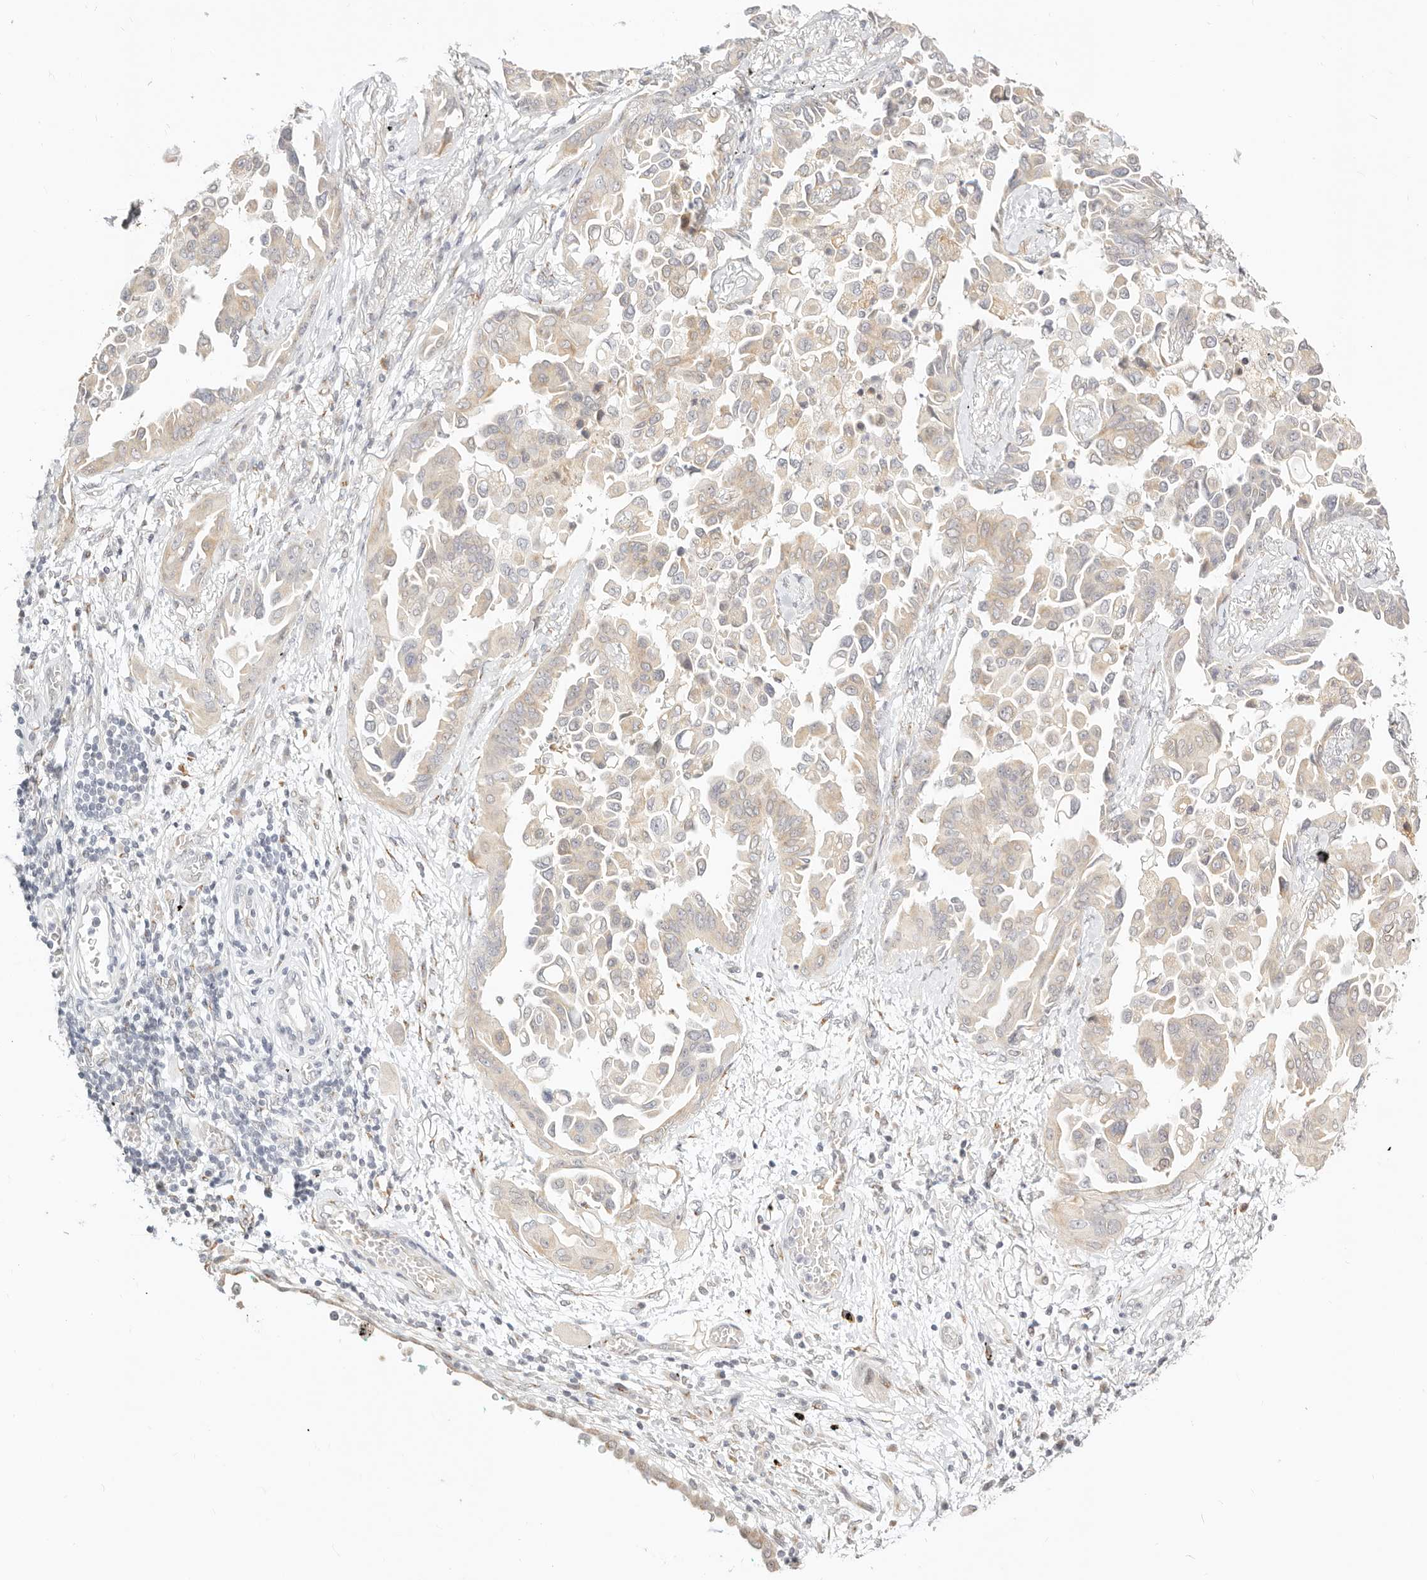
{"staining": {"intensity": "weak", "quantity": "<25%", "location": "cytoplasmic/membranous"}, "tissue": "lung cancer", "cell_type": "Tumor cells", "image_type": "cancer", "snomed": [{"axis": "morphology", "description": "Adenocarcinoma, NOS"}, {"axis": "topography", "description": "Lung"}], "caption": "A high-resolution image shows IHC staining of lung adenocarcinoma, which reveals no significant expression in tumor cells.", "gene": "FAM20B", "patient": {"sex": "female", "age": 67}}